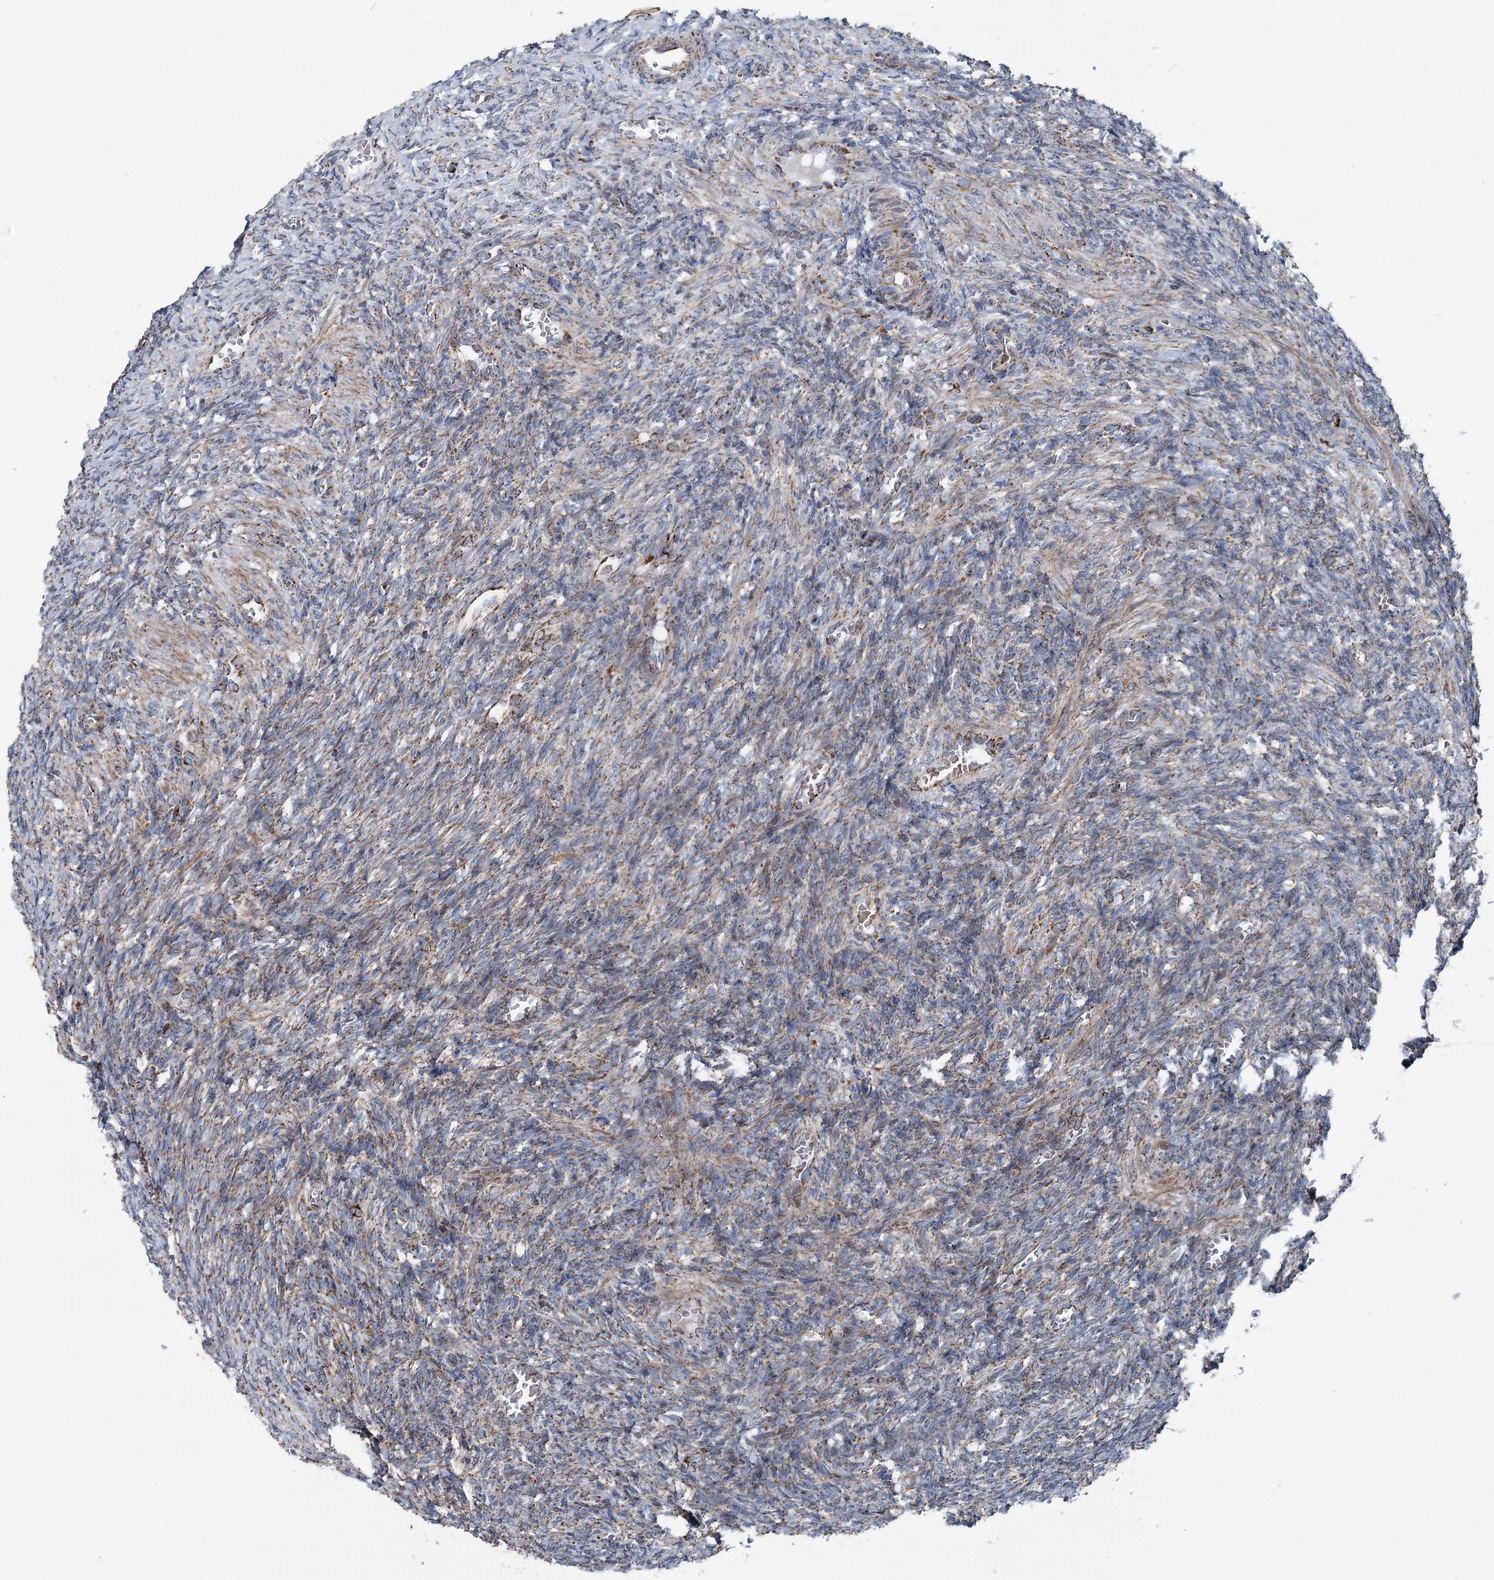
{"staining": {"intensity": "negative", "quantity": "none", "location": "none"}, "tissue": "ovary", "cell_type": "Ovarian stroma cells", "image_type": "normal", "snomed": [{"axis": "morphology", "description": "Normal tissue, NOS"}, {"axis": "topography", "description": "Ovary"}], "caption": "High power microscopy image of an IHC micrograph of unremarkable ovary, revealing no significant staining in ovarian stroma cells. Brightfield microscopy of IHC stained with DAB (brown) and hematoxylin (blue), captured at high magnification.", "gene": "UCN3", "patient": {"sex": "female", "age": 27}}